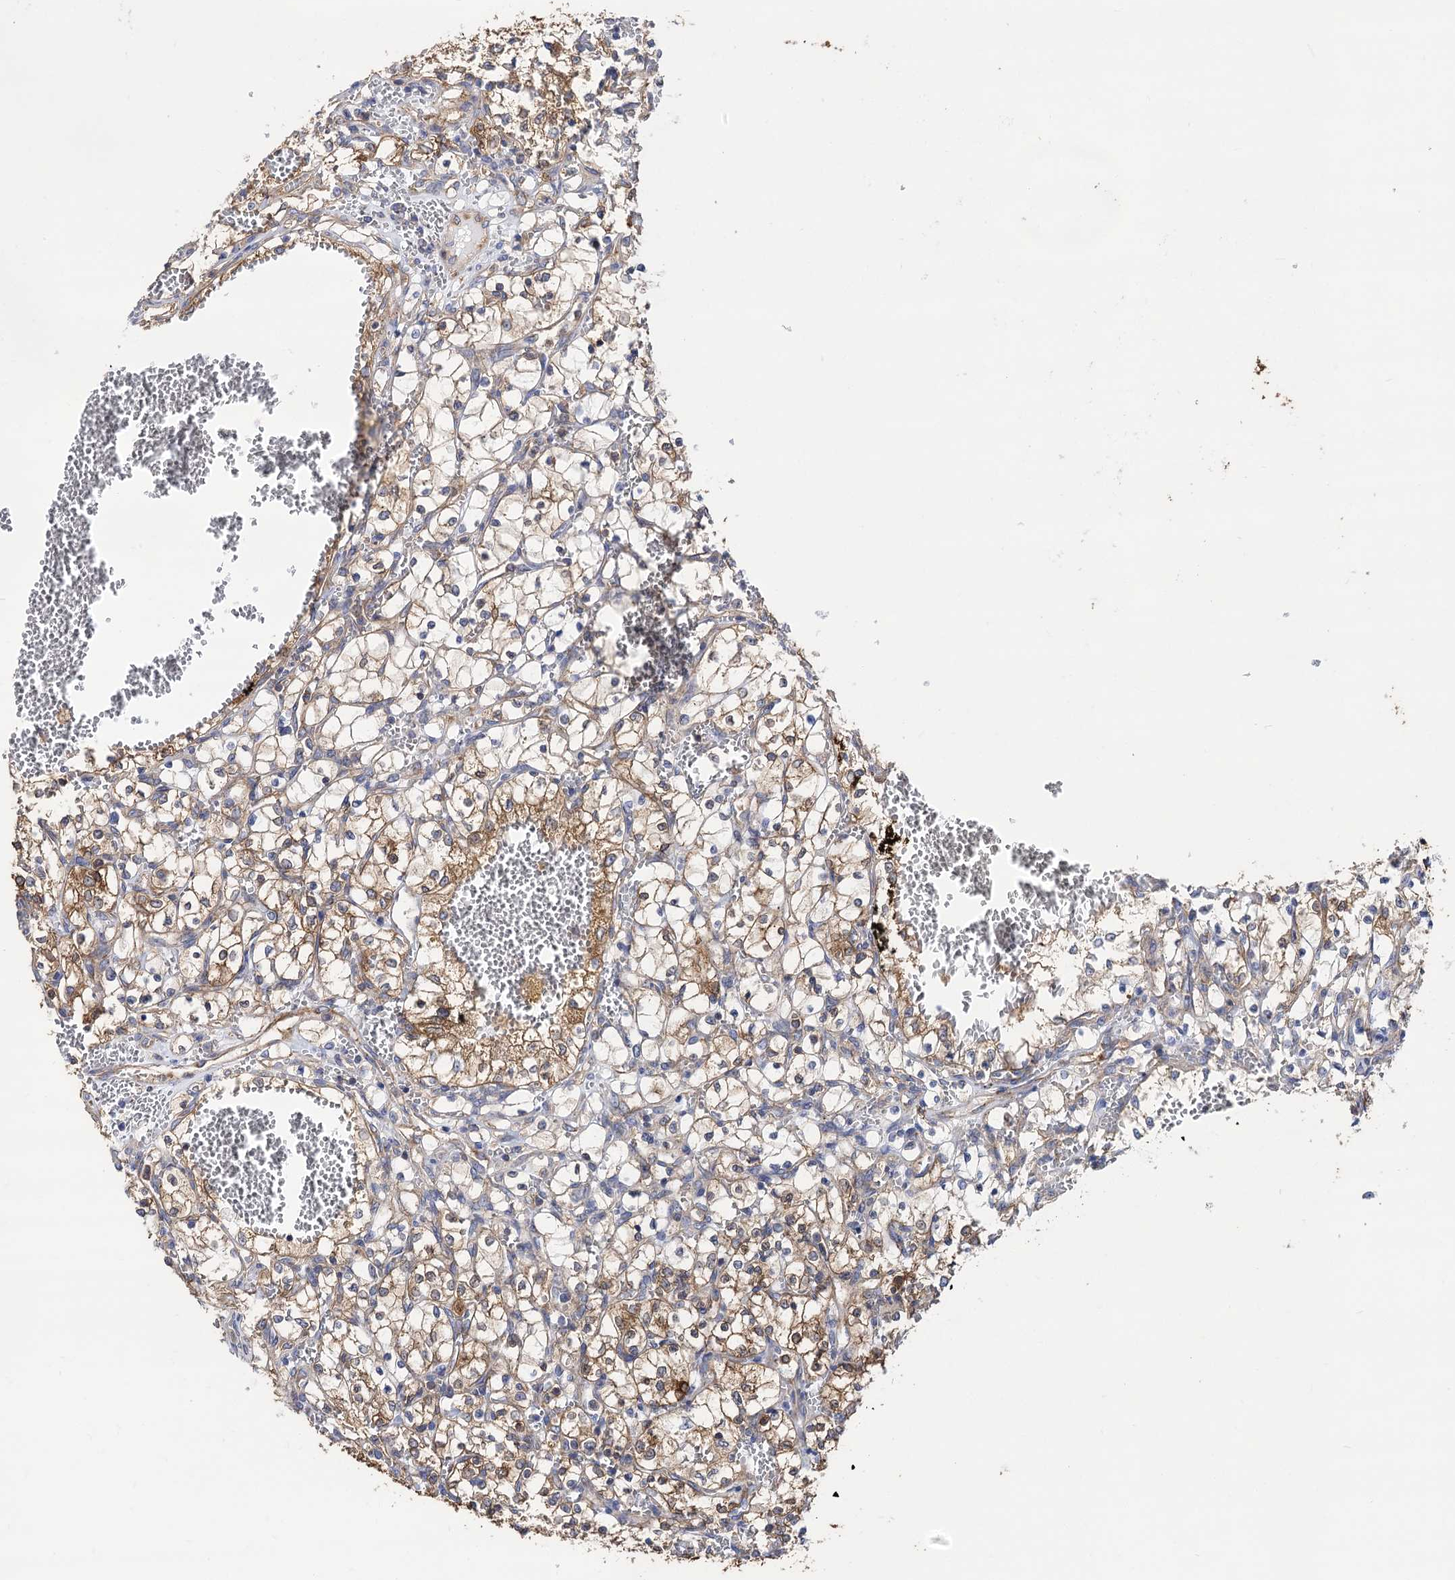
{"staining": {"intensity": "moderate", "quantity": "25%-75%", "location": "cytoplasmic/membranous"}, "tissue": "renal cancer", "cell_type": "Tumor cells", "image_type": "cancer", "snomed": [{"axis": "morphology", "description": "Adenocarcinoma, NOS"}, {"axis": "topography", "description": "Kidney"}], "caption": "IHC of human renal cancer (adenocarcinoma) demonstrates medium levels of moderate cytoplasmic/membranous expression in about 25%-75% of tumor cells. (IHC, brightfield microscopy, high magnification).", "gene": "DYDC1", "patient": {"sex": "female", "age": 69}}